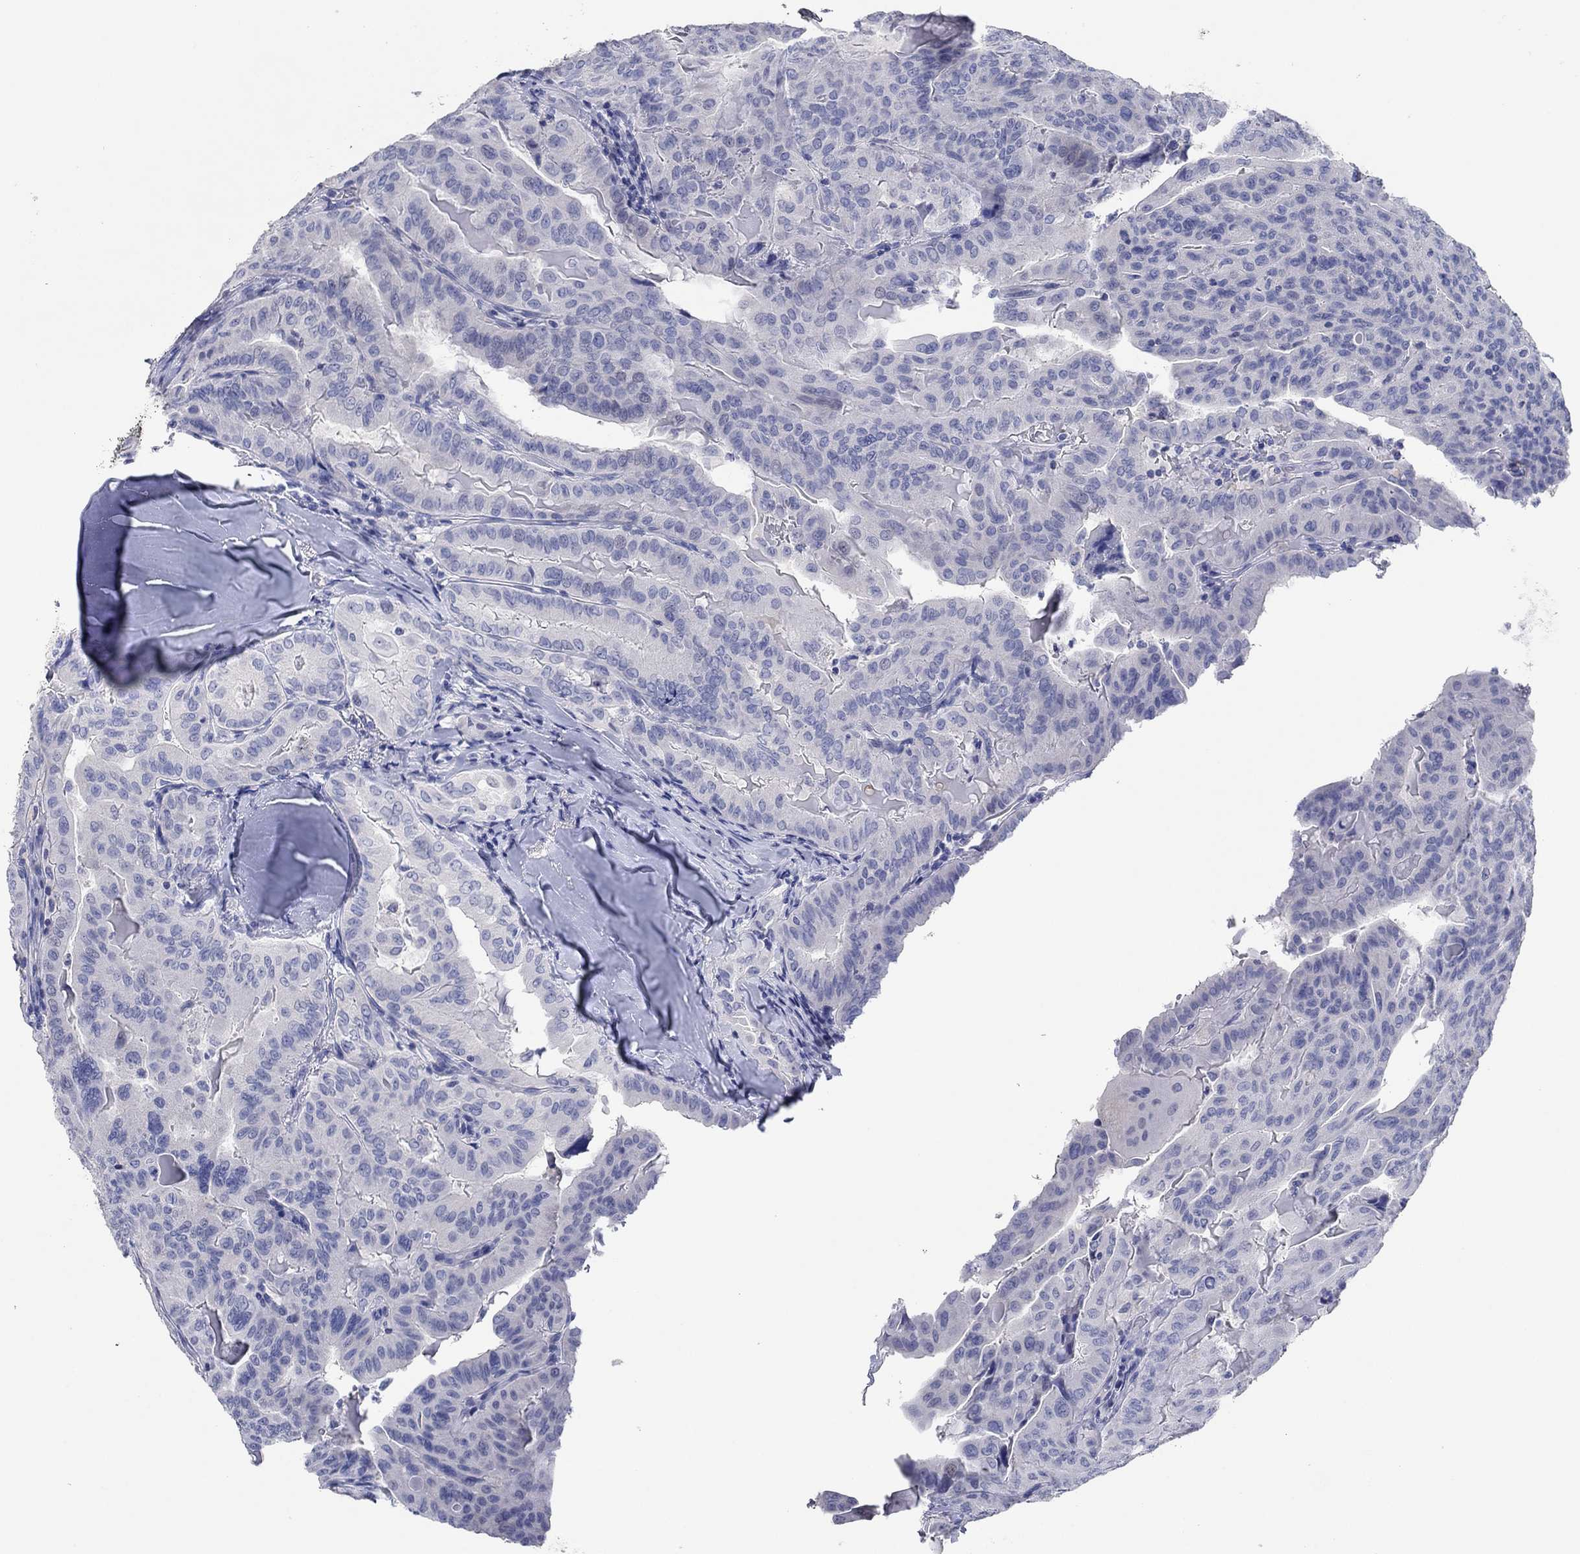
{"staining": {"intensity": "negative", "quantity": "none", "location": "none"}, "tissue": "thyroid cancer", "cell_type": "Tumor cells", "image_type": "cancer", "snomed": [{"axis": "morphology", "description": "Papillary adenocarcinoma, NOS"}, {"axis": "topography", "description": "Thyroid gland"}], "caption": "Immunohistochemical staining of thyroid cancer (papillary adenocarcinoma) reveals no significant positivity in tumor cells.", "gene": "POU5F1", "patient": {"sex": "female", "age": 68}}